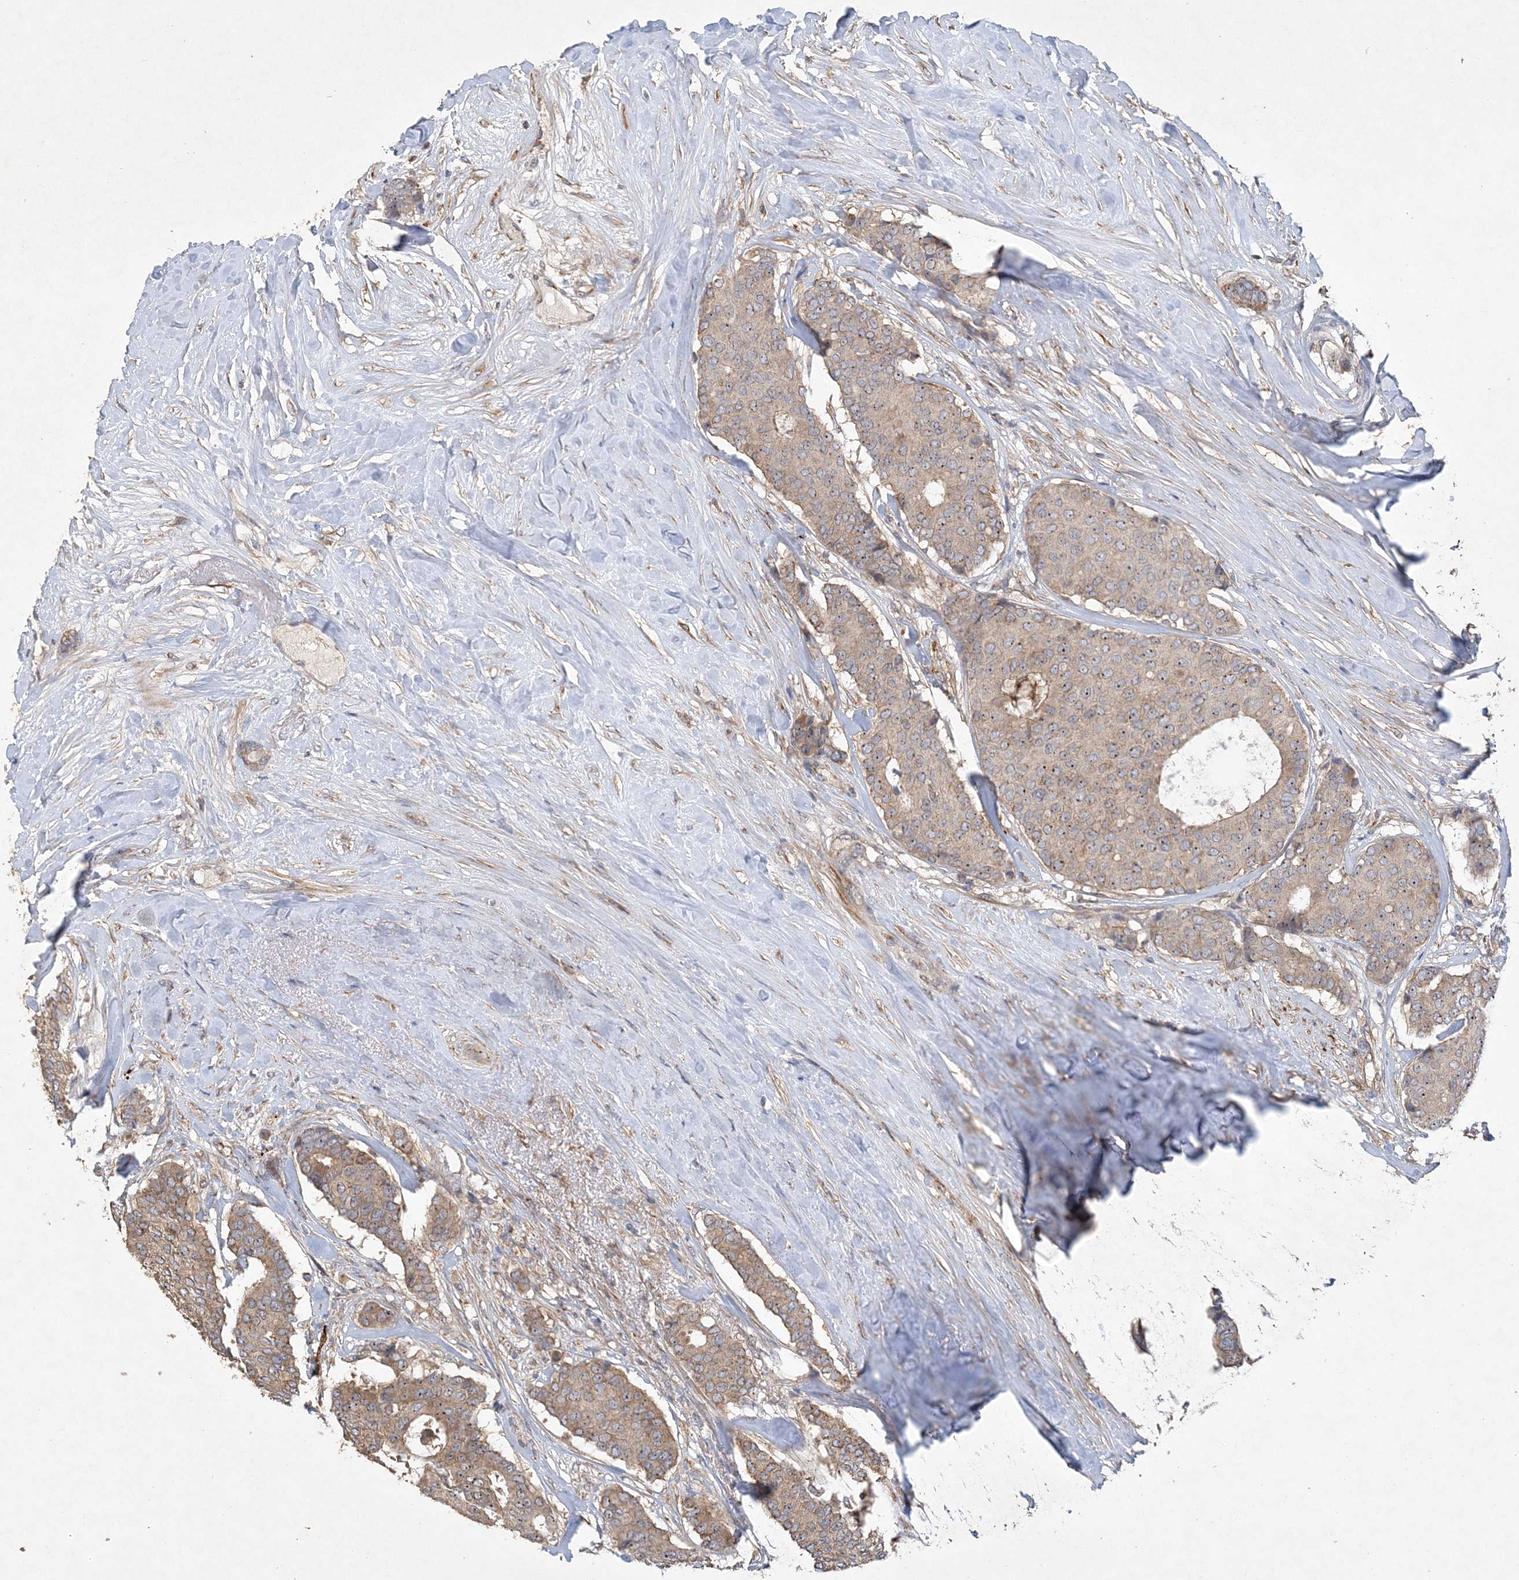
{"staining": {"intensity": "moderate", "quantity": ">75%", "location": "cytoplasmic/membranous,nuclear"}, "tissue": "breast cancer", "cell_type": "Tumor cells", "image_type": "cancer", "snomed": [{"axis": "morphology", "description": "Duct carcinoma"}, {"axis": "topography", "description": "Breast"}], "caption": "IHC of human breast cancer (invasive ductal carcinoma) displays medium levels of moderate cytoplasmic/membranous and nuclear staining in approximately >75% of tumor cells.", "gene": "FEZ2", "patient": {"sex": "female", "age": 75}}